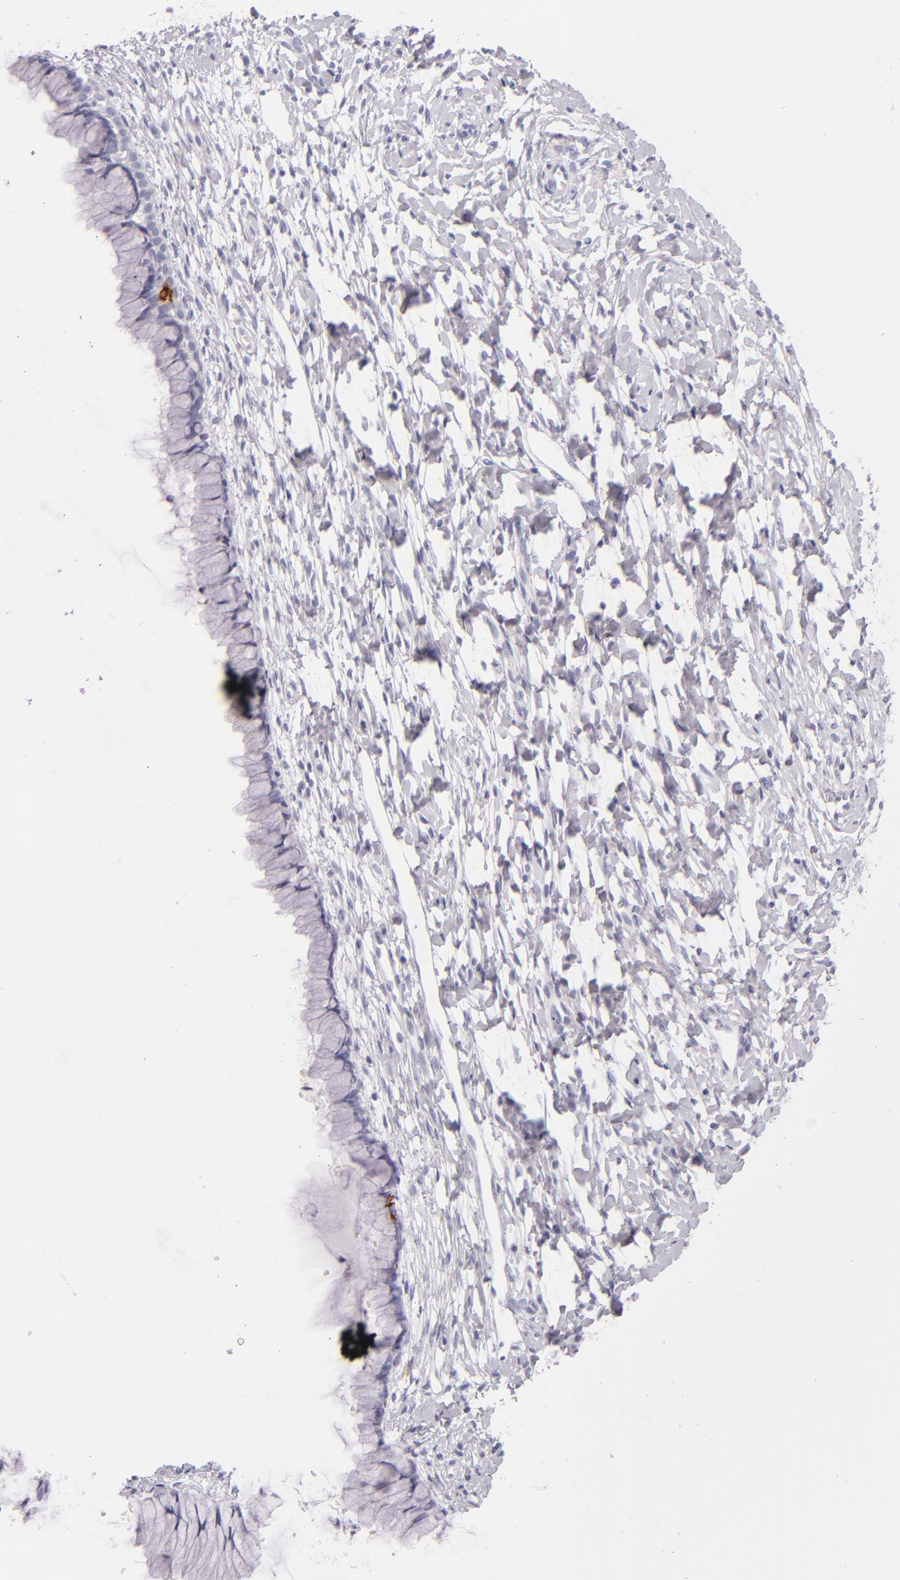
{"staining": {"intensity": "negative", "quantity": "none", "location": "none"}, "tissue": "cervix", "cell_type": "Glandular cells", "image_type": "normal", "snomed": [{"axis": "morphology", "description": "Normal tissue, NOS"}, {"axis": "topography", "description": "Cervix"}], "caption": "This is an immunohistochemistry image of unremarkable human cervix. There is no expression in glandular cells.", "gene": "CD207", "patient": {"sex": "female", "age": 46}}